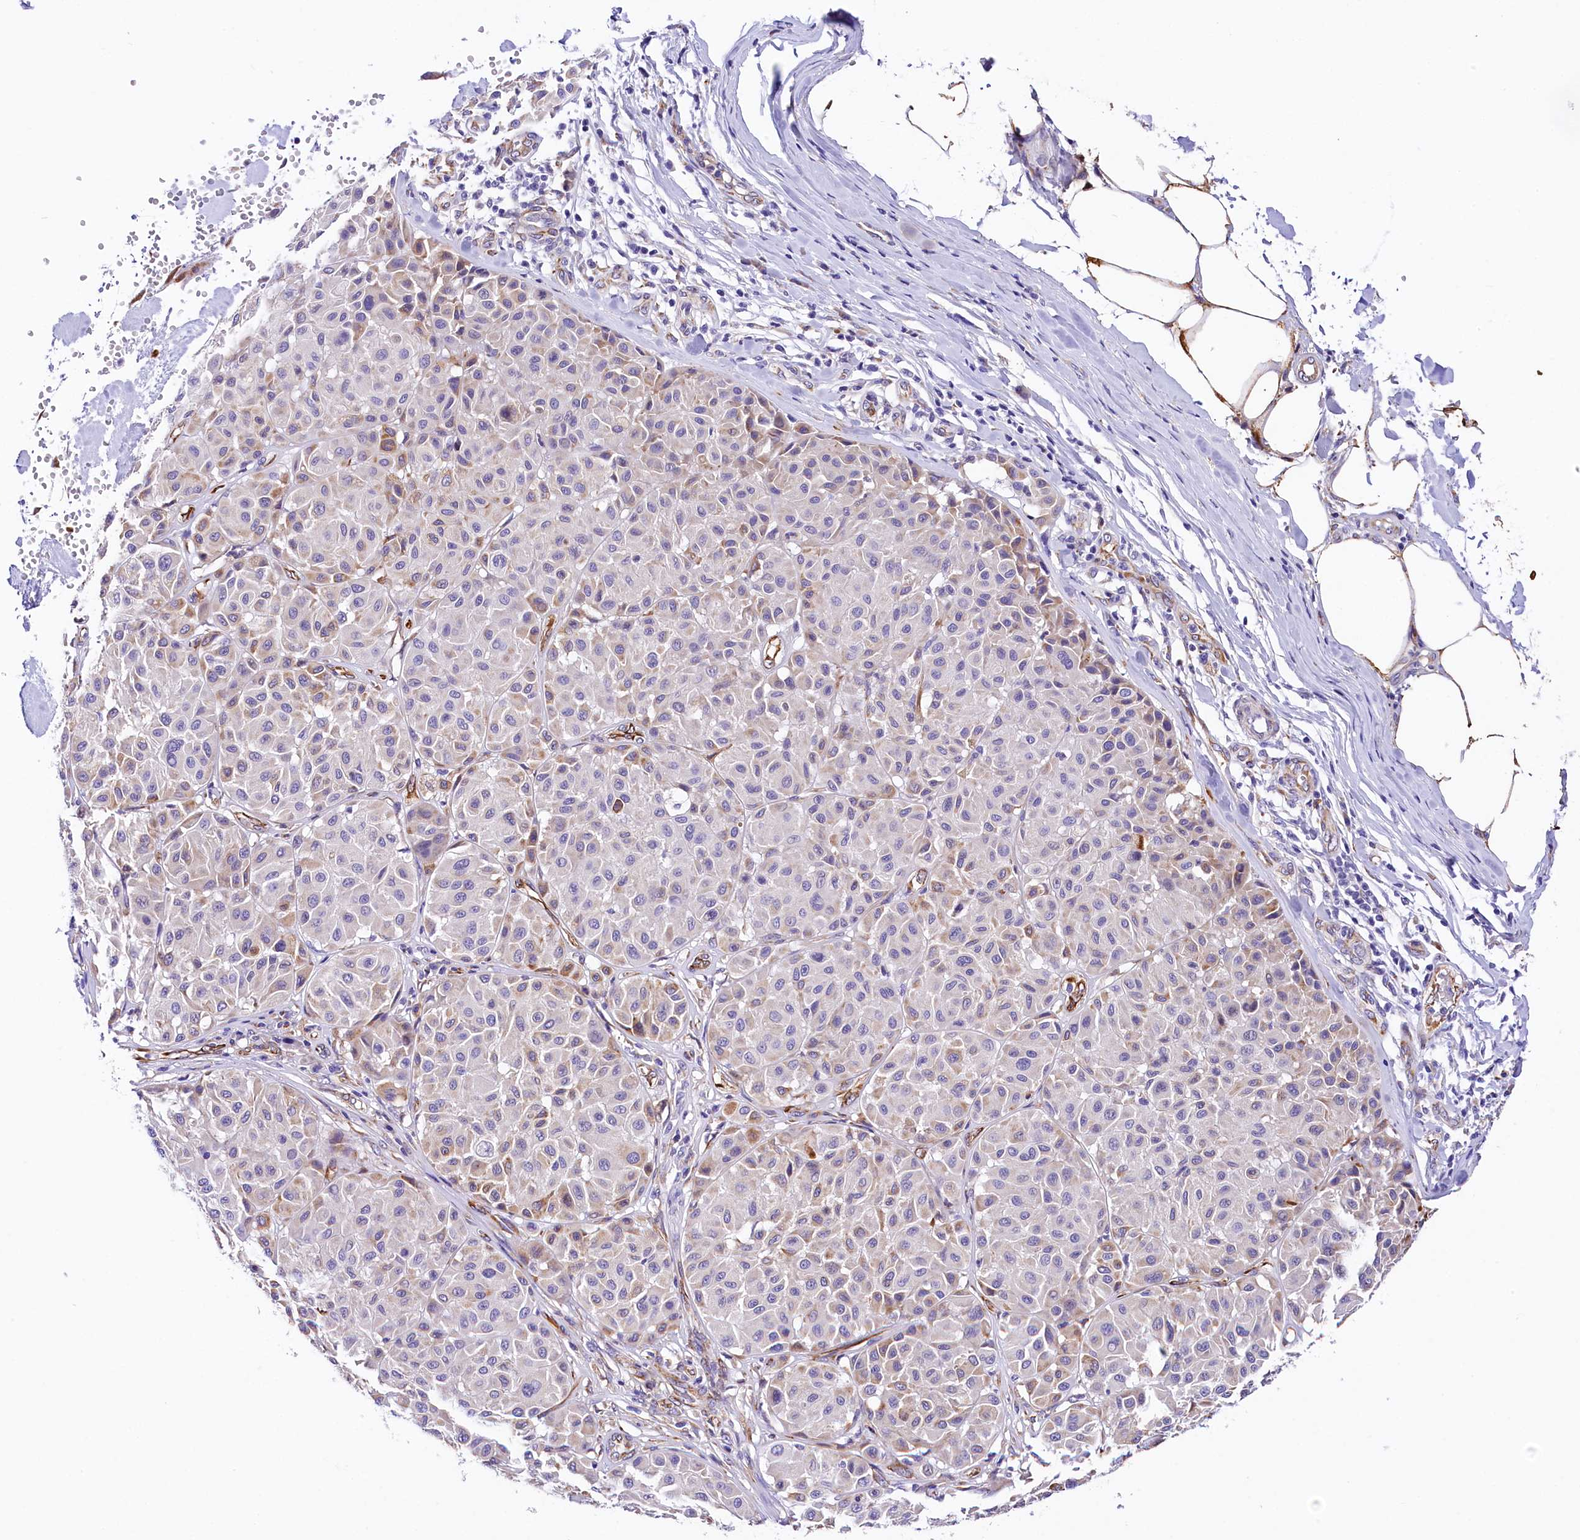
{"staining": {"intensity": "weak", "quantity": "25%-75%", "location": "cytoplasmic/membranous"}, "tissue": "melanoma", "cell_type": "Tumor cells", "image_type": "cancer", "snomed": [{"axis": "morphology", "description": "Malignant melanoma, Metastatic site"}, {"axis": "topography", "description": "Soft tissue"}], "caption": "A low amount of weak cytoplasmic/membranous expression is seen in approximately 25%-75% of tumor cells in melanoma tissue. The staining is performed using DAB brown chromogen to label protein expression. The nuclei are counter-stained blue using hematoxylin.", "gene": "ITGA1", "patient": {"sex": "male", "age": 41}}